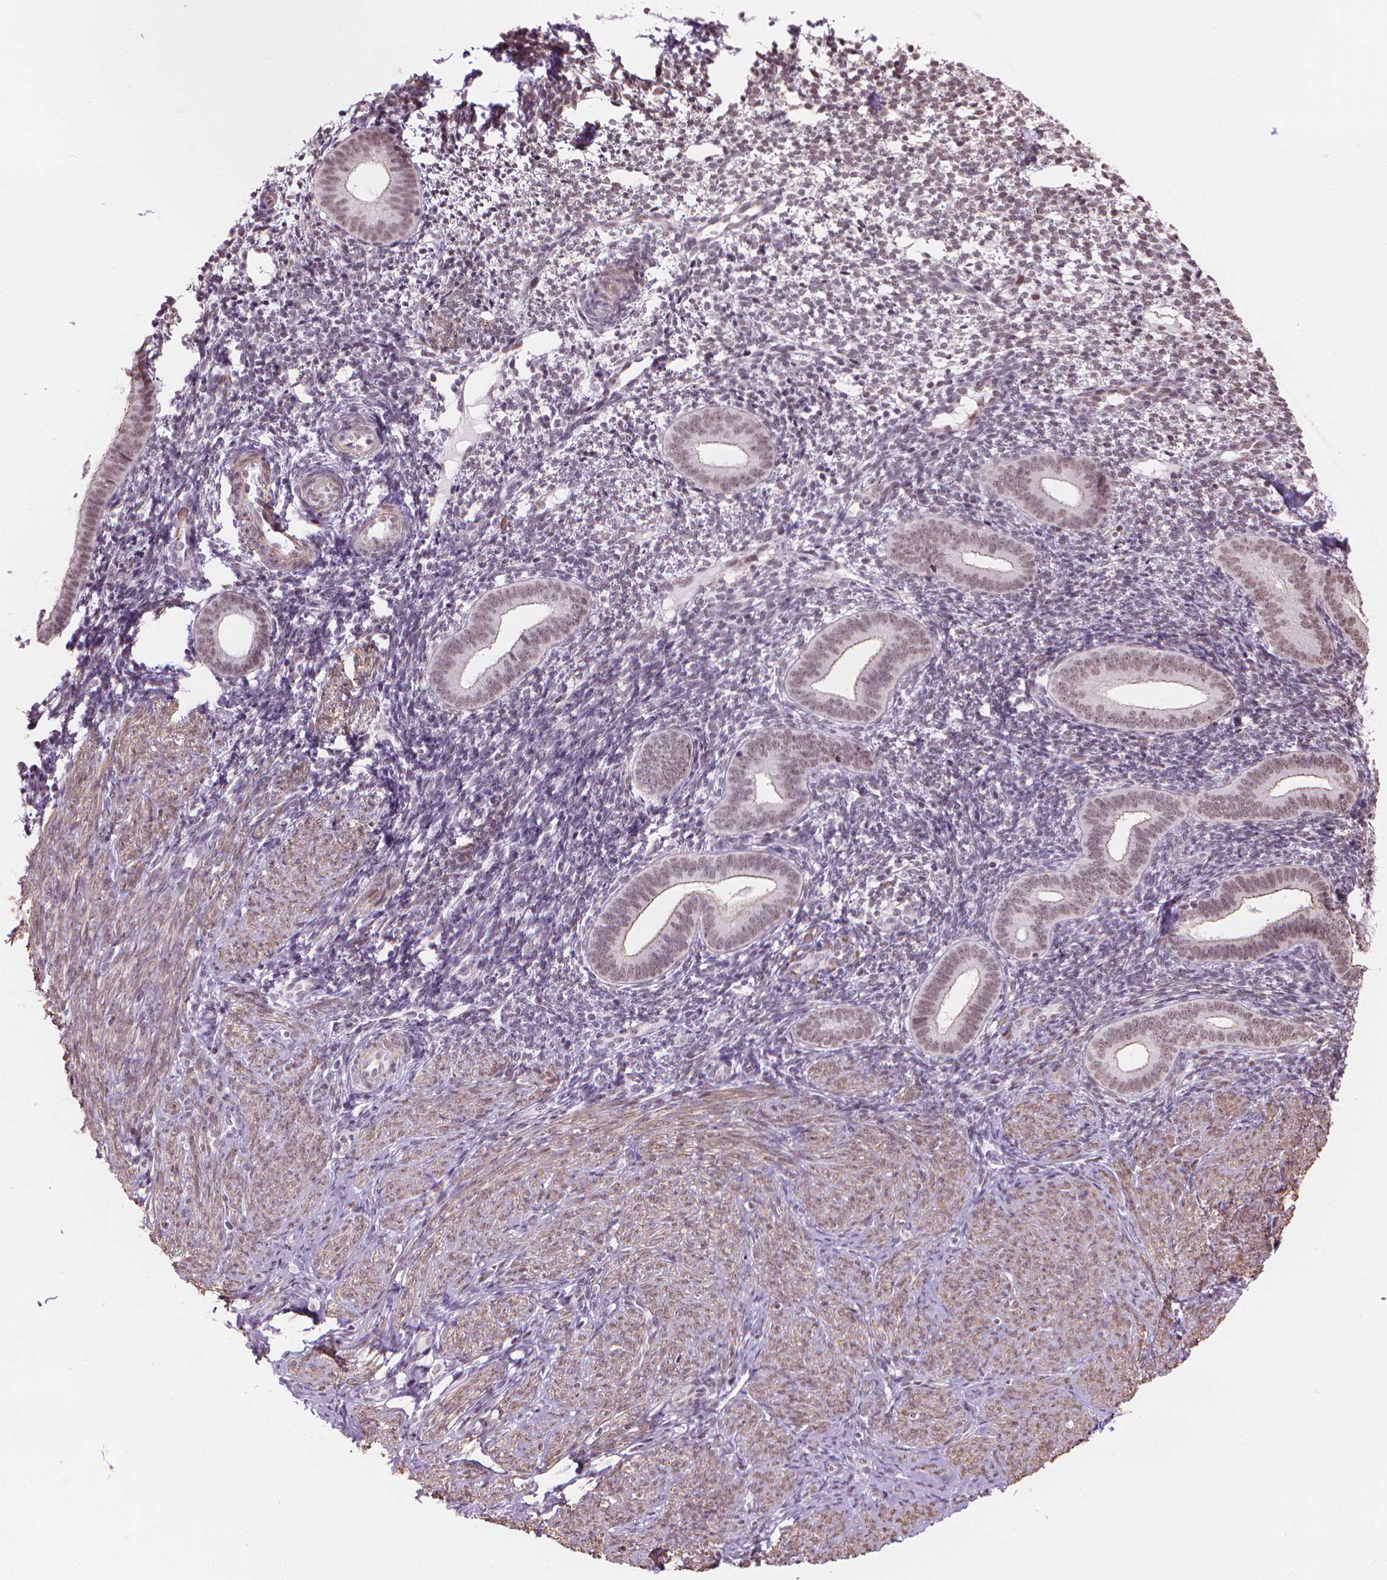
{"staining": {"intensity": "negative", "quantity": "none", "location": "none"}, "tissue": "endometrium", "cell_type": "Cells in endometrial stroma", "image_type": "normal", "snomed": [{"axis": "morphology", "description": "Normal tissue, NOS"}, {"axis": "topography", "description": "Endometrium"}], "caption": "DAB (3,3'-diaminobenzidine) immunohistochemical staining of benign endometrium displays no significant staining in cells in endometrial stroma. (DAB (3,3'-diaminobenzidine) IHC, high magnification).", "gene": "HOXD4", "patient": {"sex": "female", "age": 40}}